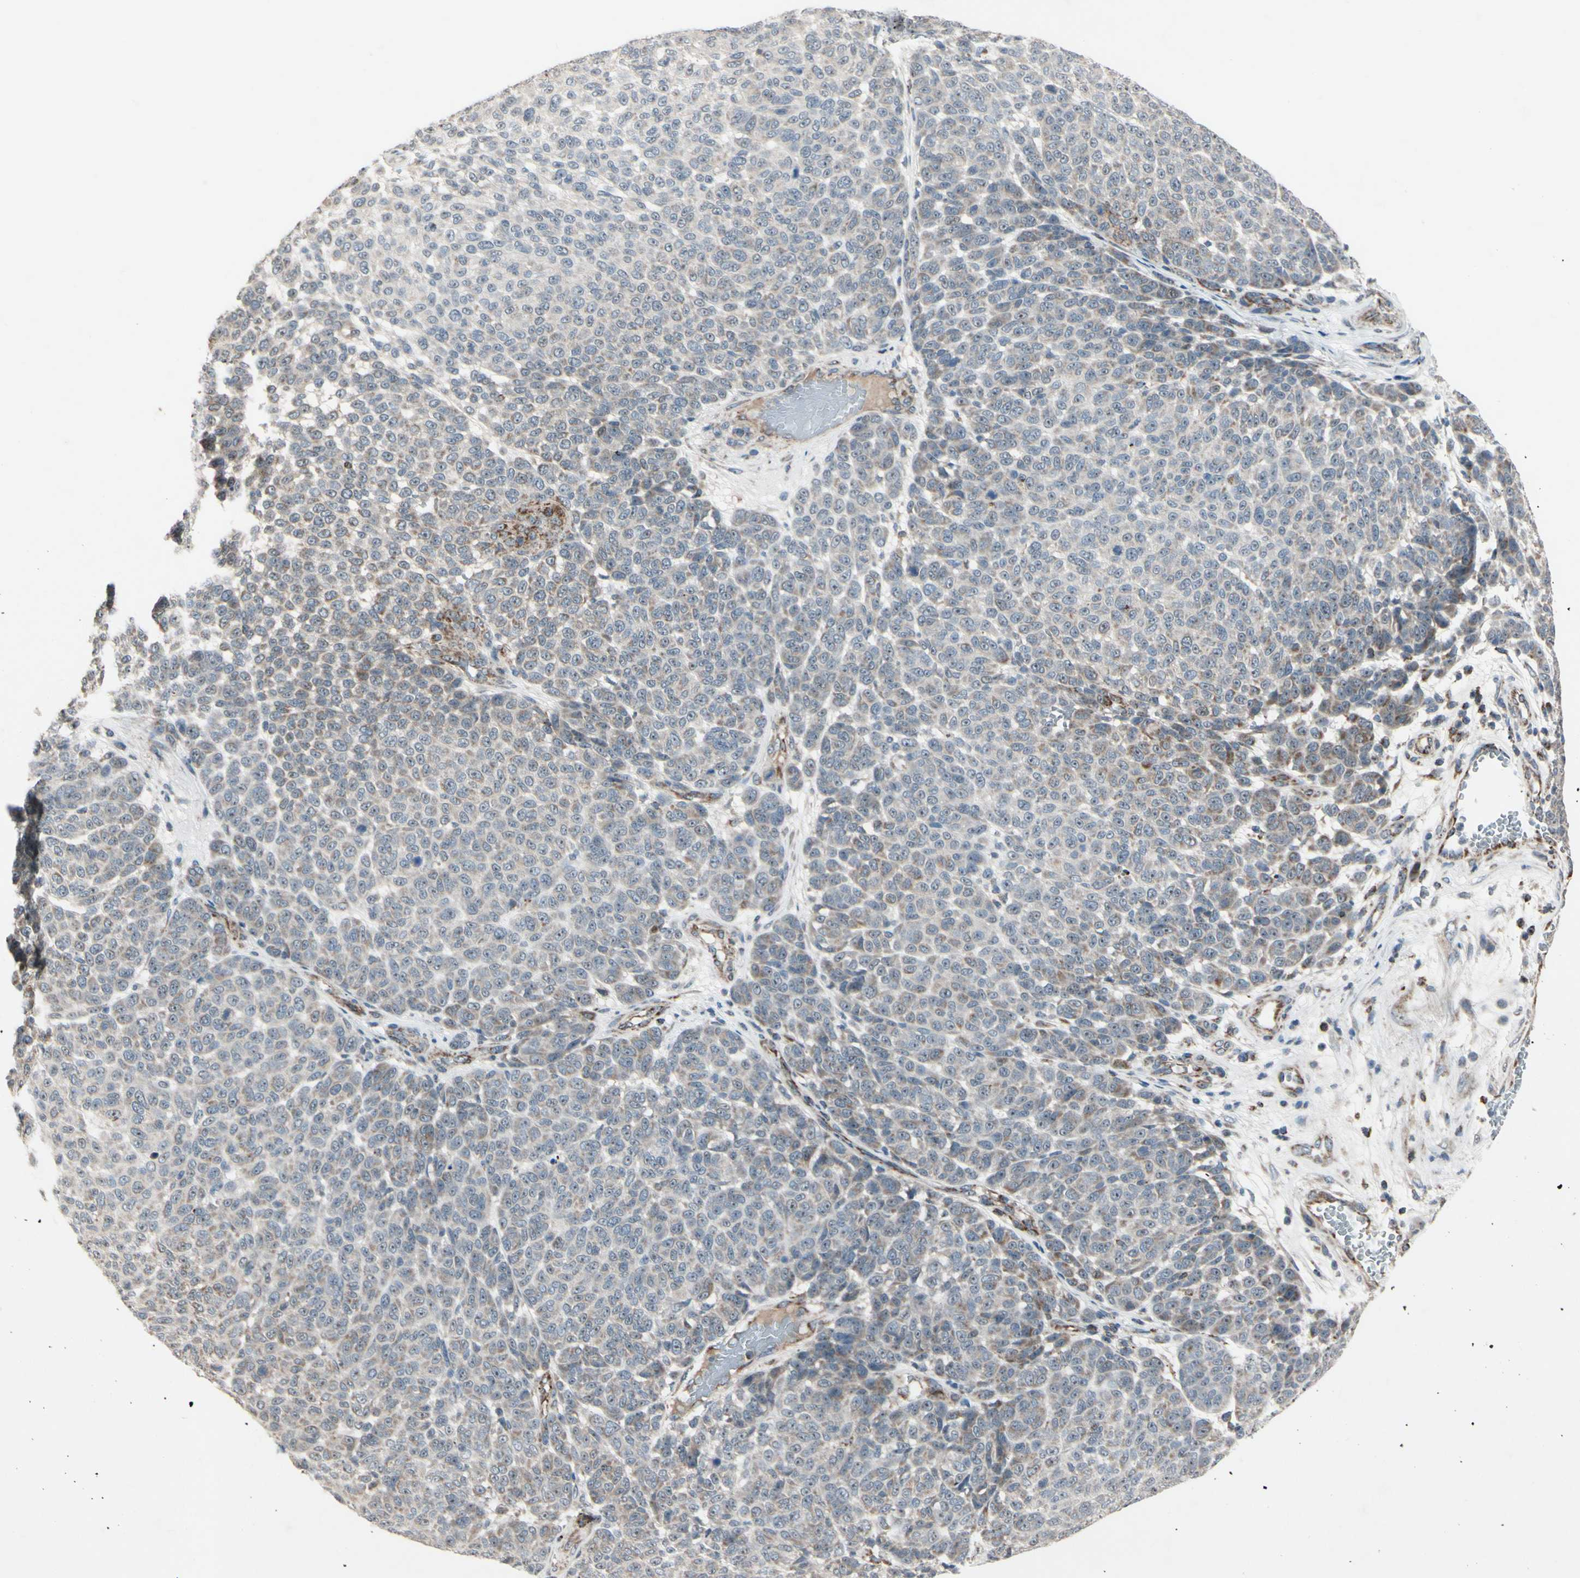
{"staining": {"intensity": "weak", "quantity": ">75%", "location": "cytoplasmic/membranous"}, "tissue": "melanoma", "cell_type": "Tumor cells", "image_type": "cancer", "snomed": [{"axis": "morphology", "description": "Malignant melanoma, NOS"}, {"axis": "topography", "description": "Skin"}], "caption": "Protein staining displays weak cytoplasmic/membranous expression in approximately >75% of tumor cells in malignant melanoma.", "gene": "CPT1A", "patient": {"sex": "male", "age": 59}}